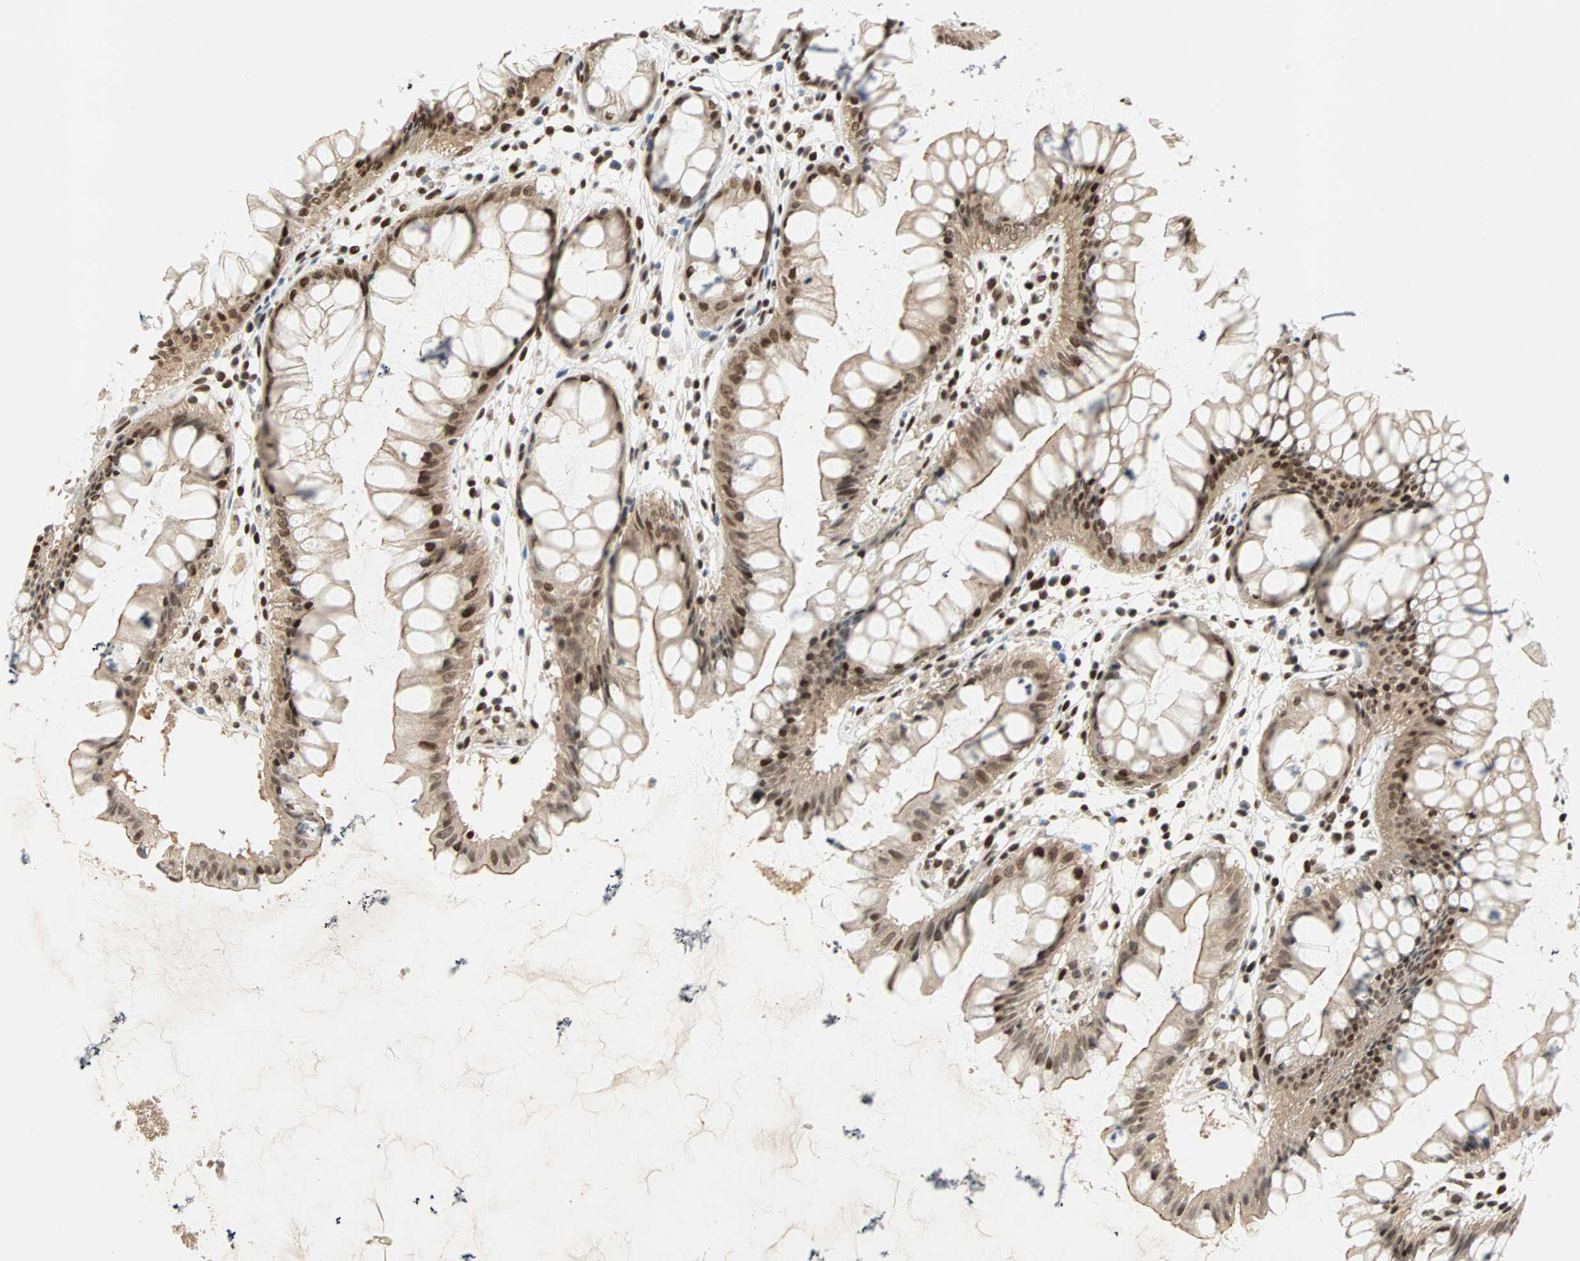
{"staining": {"intensity": "strong", "quantity": ">75%", "location": "nuclear"}, "tissue": "rectum", "cell_type": "Glandular cells", "image_type": "normal", "snomed": [{"axis": "morphology", "description": "Normal tissue, NOS"}, {"axis": "morphology", "description": "Adenocarcinoma, NOS"}, {"axis": "topography", "description": "Rectum"}], "caption": "Immunohistochemical staining of normal human rectum exhibits high levels of strong nuclear expression in approximately >75% of glandular cells. (DAB (3,3'-diaminobenzidine) IHC with brightfield microscopy, high magnification).", "gene": "BLM", "patient": {"sex": "female", "age": 65}}